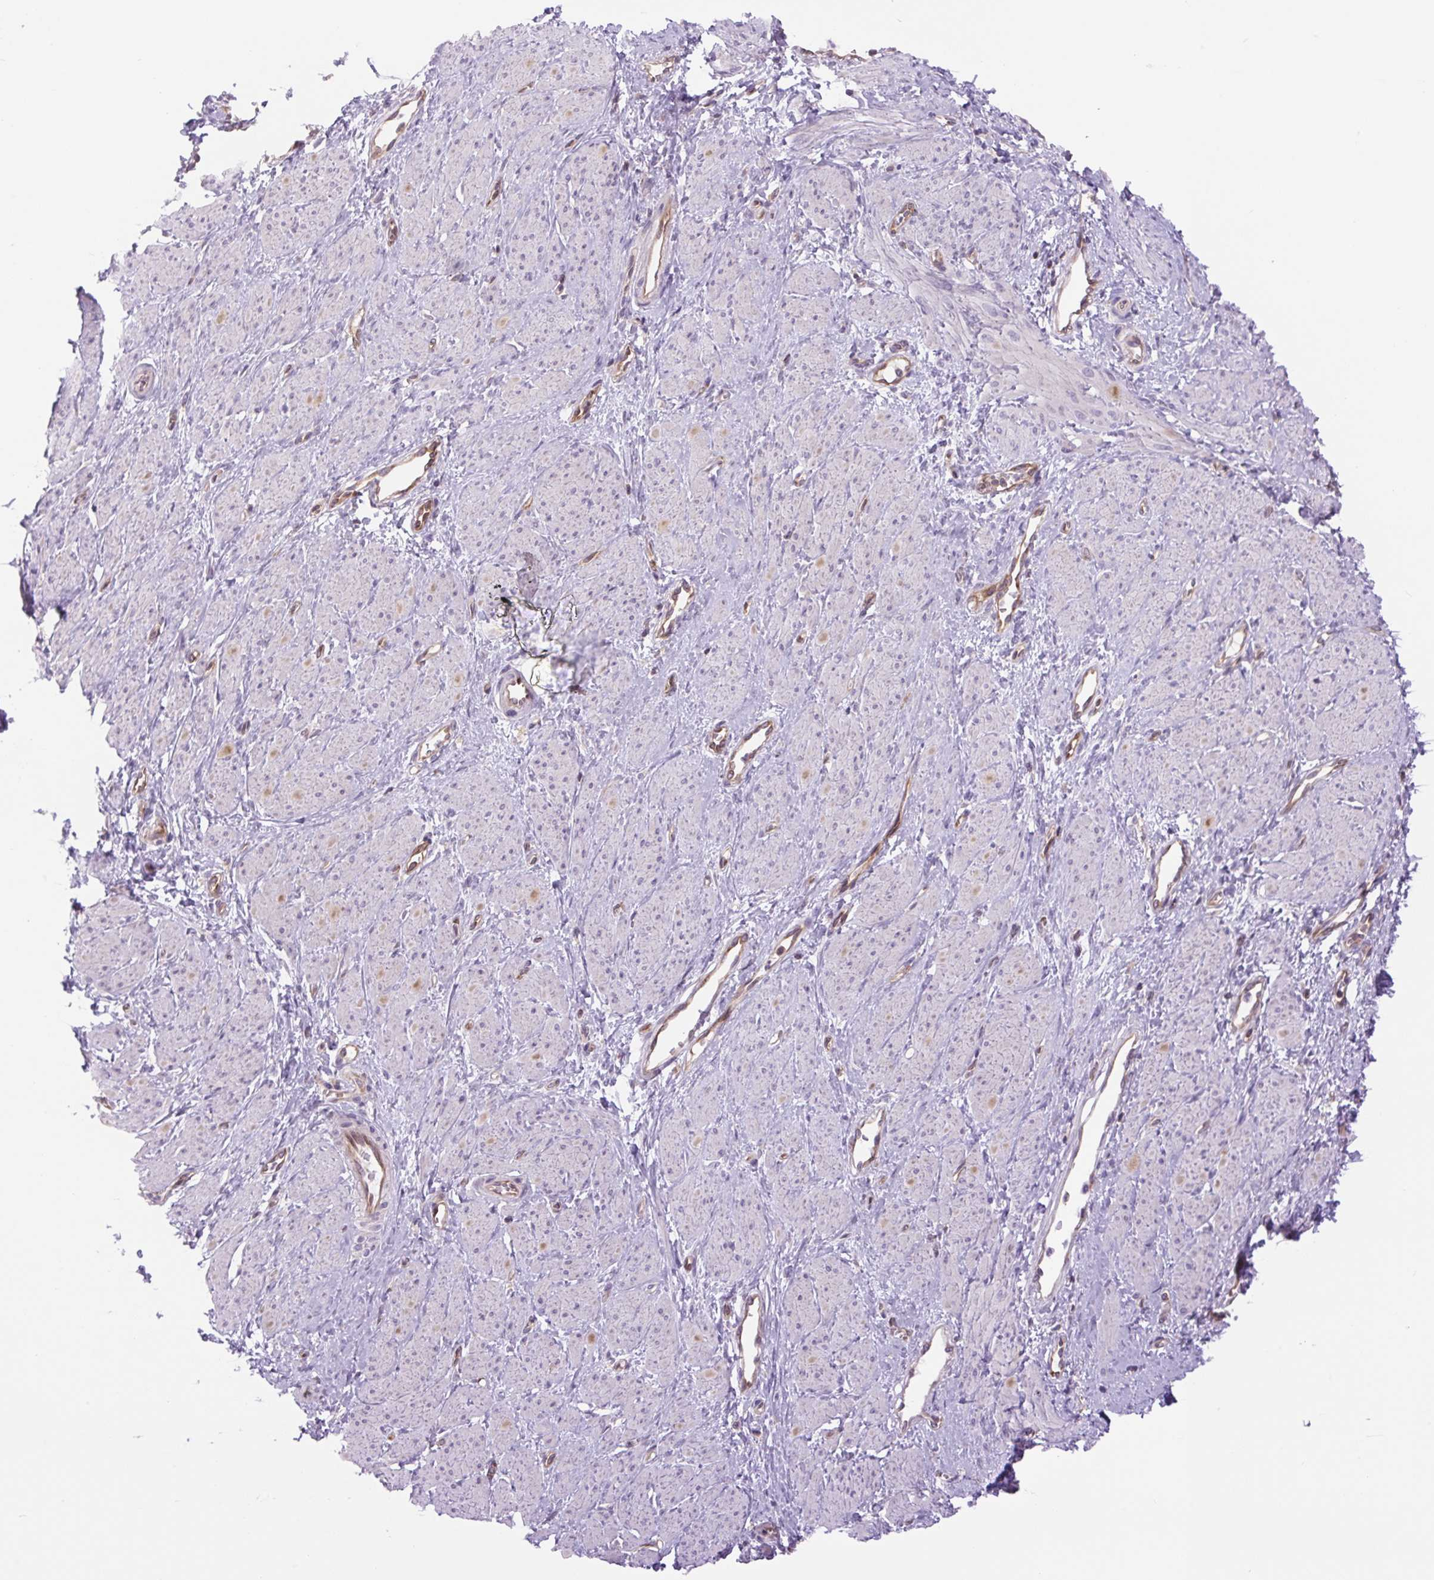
{"staining": {"intensity": "negative", "quantity": "none", "location": "none"}, "tissue": "smooth muscle", "cell_type": "Smooth muscle cells", "image_type": "normal", "snomed": [{"axis": "morphology", "description": "Normal tissue, NOS"}, {"axis": "topography", "description": "Smooth muscle"}, {"axis": "topography", "description": "Uterus"}], "caption": "This is an IHC image of normal smooth muscle. There is no expression in smooth muscle cells.", "gene": "MINK1", "patient": {"sex": "female", "age": 39}}